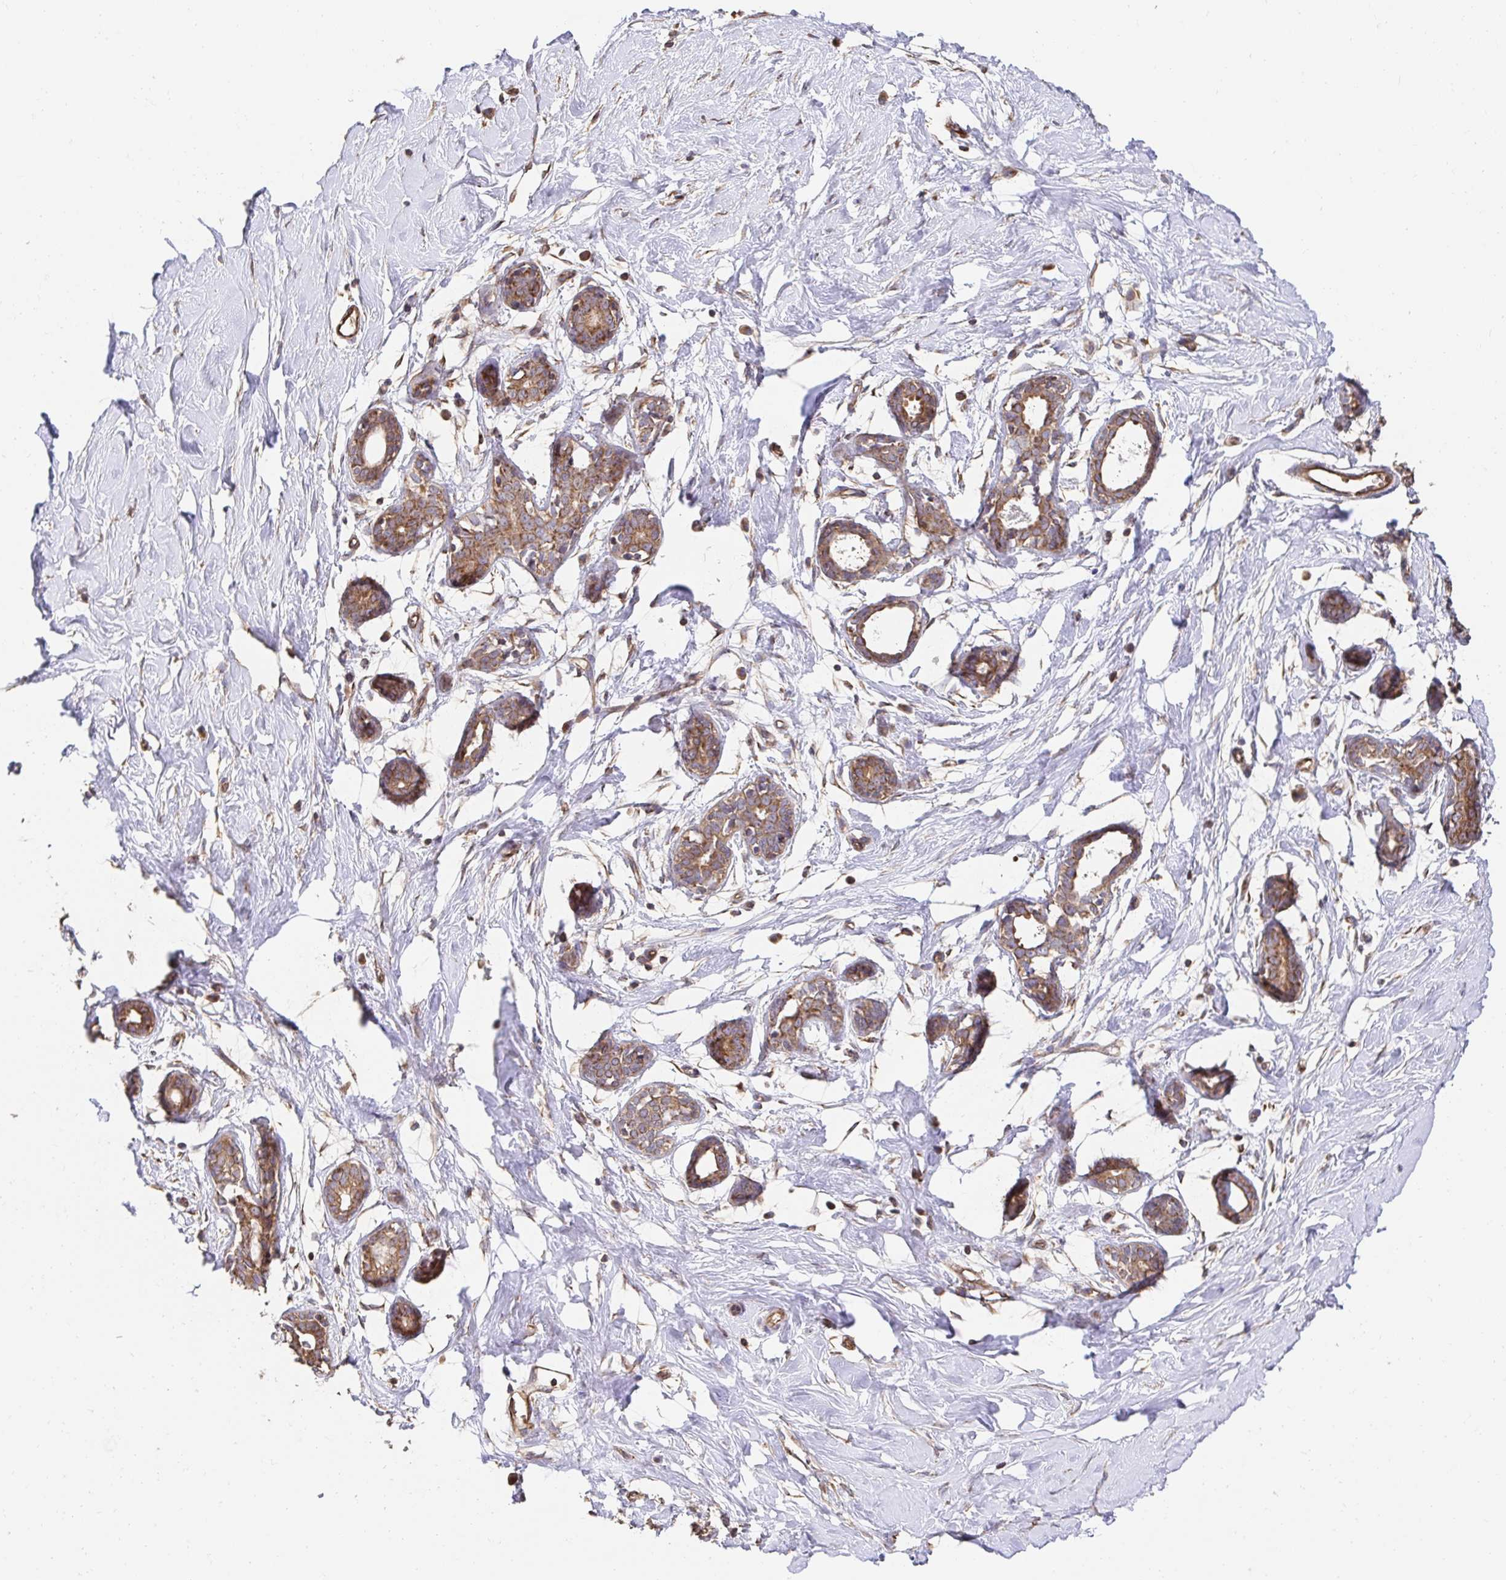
{"staining": {"intensity": "negative", "quantity": "none", "location": "none"}, "tissue": "breast", "cell_type": "Adipocytes", "image_type": "normal", "snomed": [{"axis": "morphology", "description": "Normal tissue, NOS"}, {"axis": "topography", "description": "Breast"}], "caption": "A histopathology image of human breast is negative for staining in adipocytes. Nuclei are stained in blue.", "gene": "APBB1", "patient": {"sex": "female", "age": 27}}